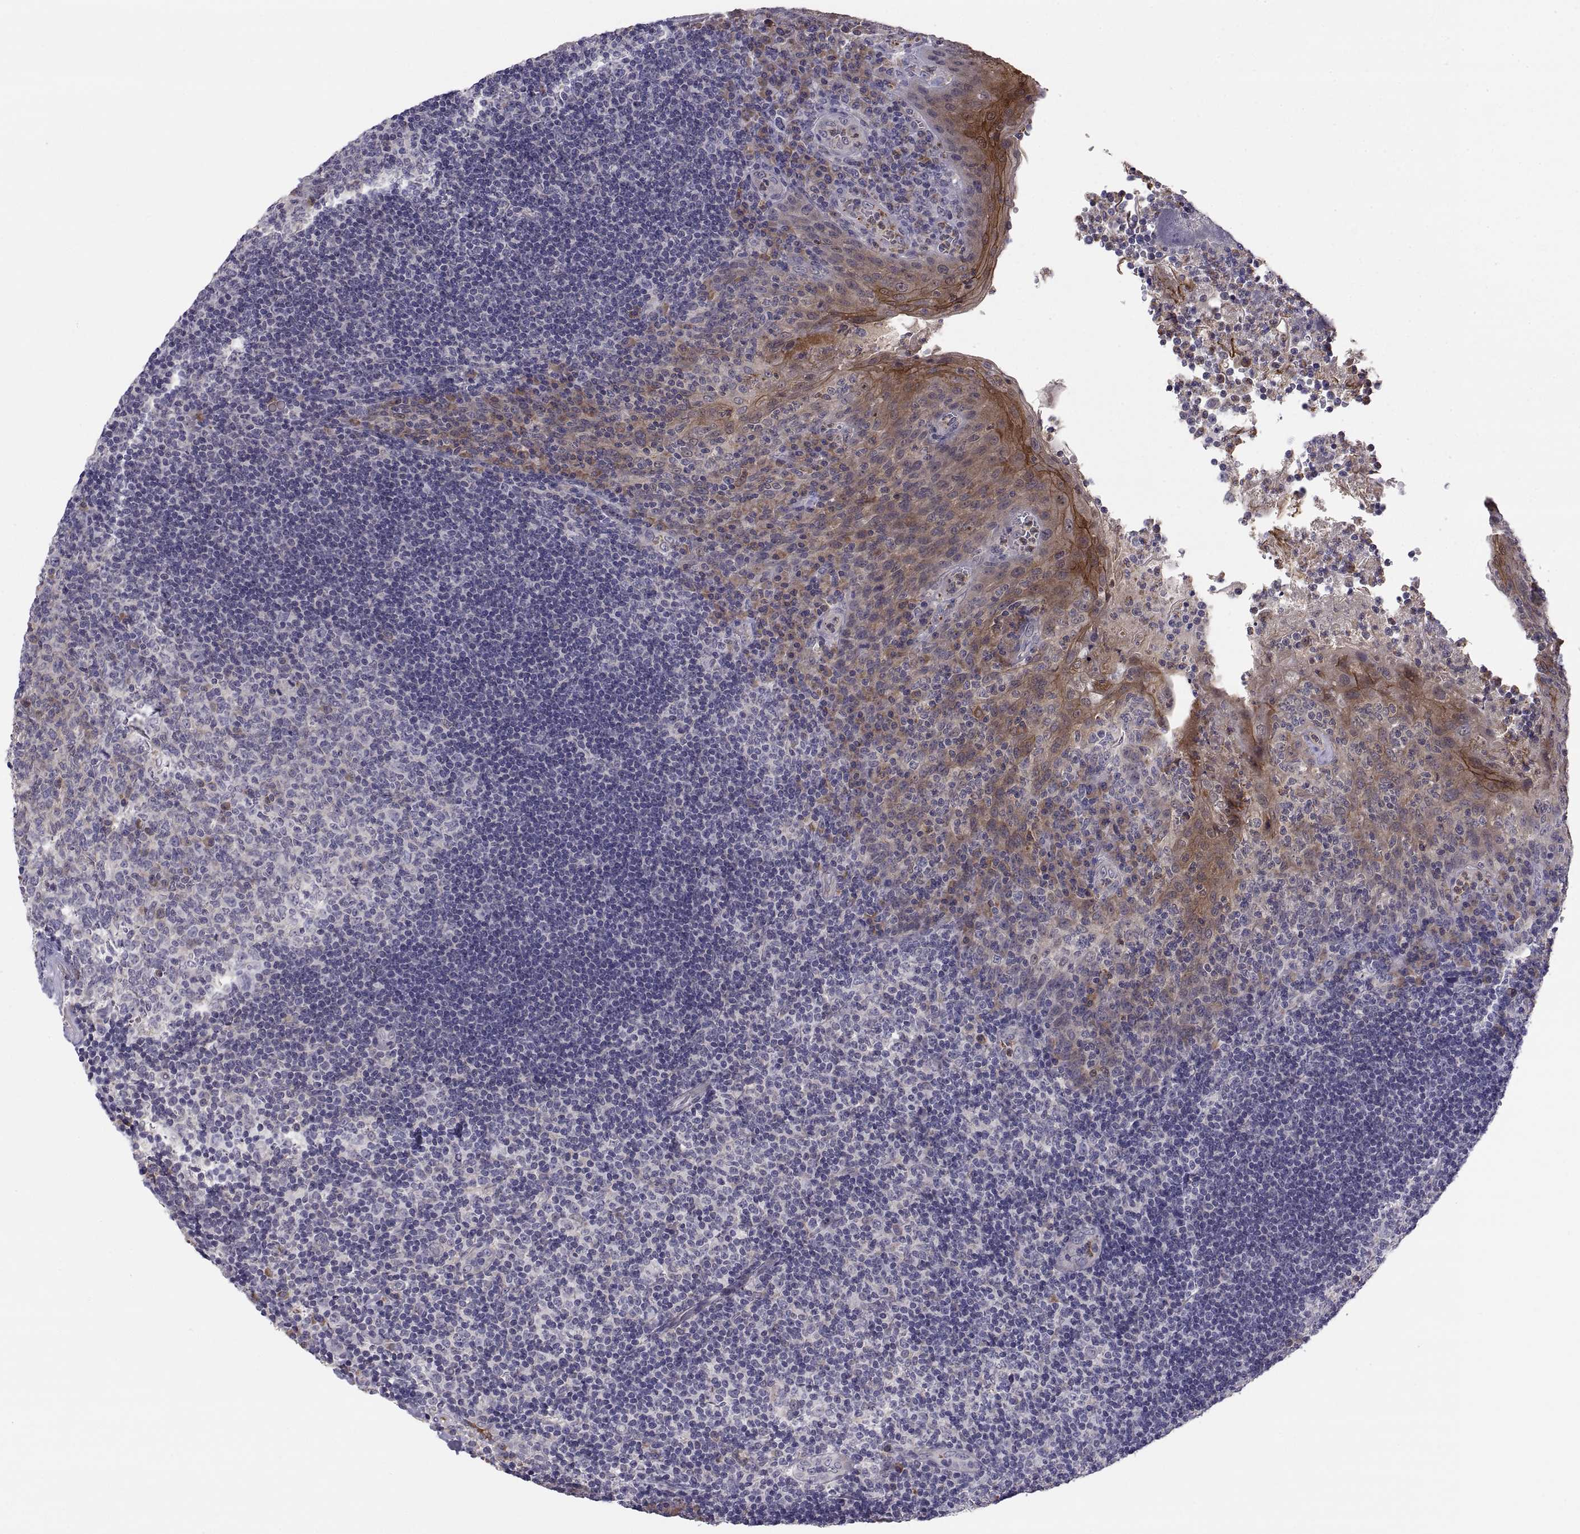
{"staining": {"intensity": "weak", "quantity": "<25%", "location": "cytoplasmic/membranous"}, "tissue": "tonsil", "cell_type": "Germinal center cells", "image_type": "normal", "snomed": [{"axis": "morphology", "description": "Normal tissue, NOS"}, {"axis": "topography", "description": "Tonsil"}], "caption": "IHC histopathology image of benign tonsil stained for a protein (brown), which reveals no positivity in germinal center cells.", "gene": "PKP1", "patient": {"sex": "male", "age": 17}}